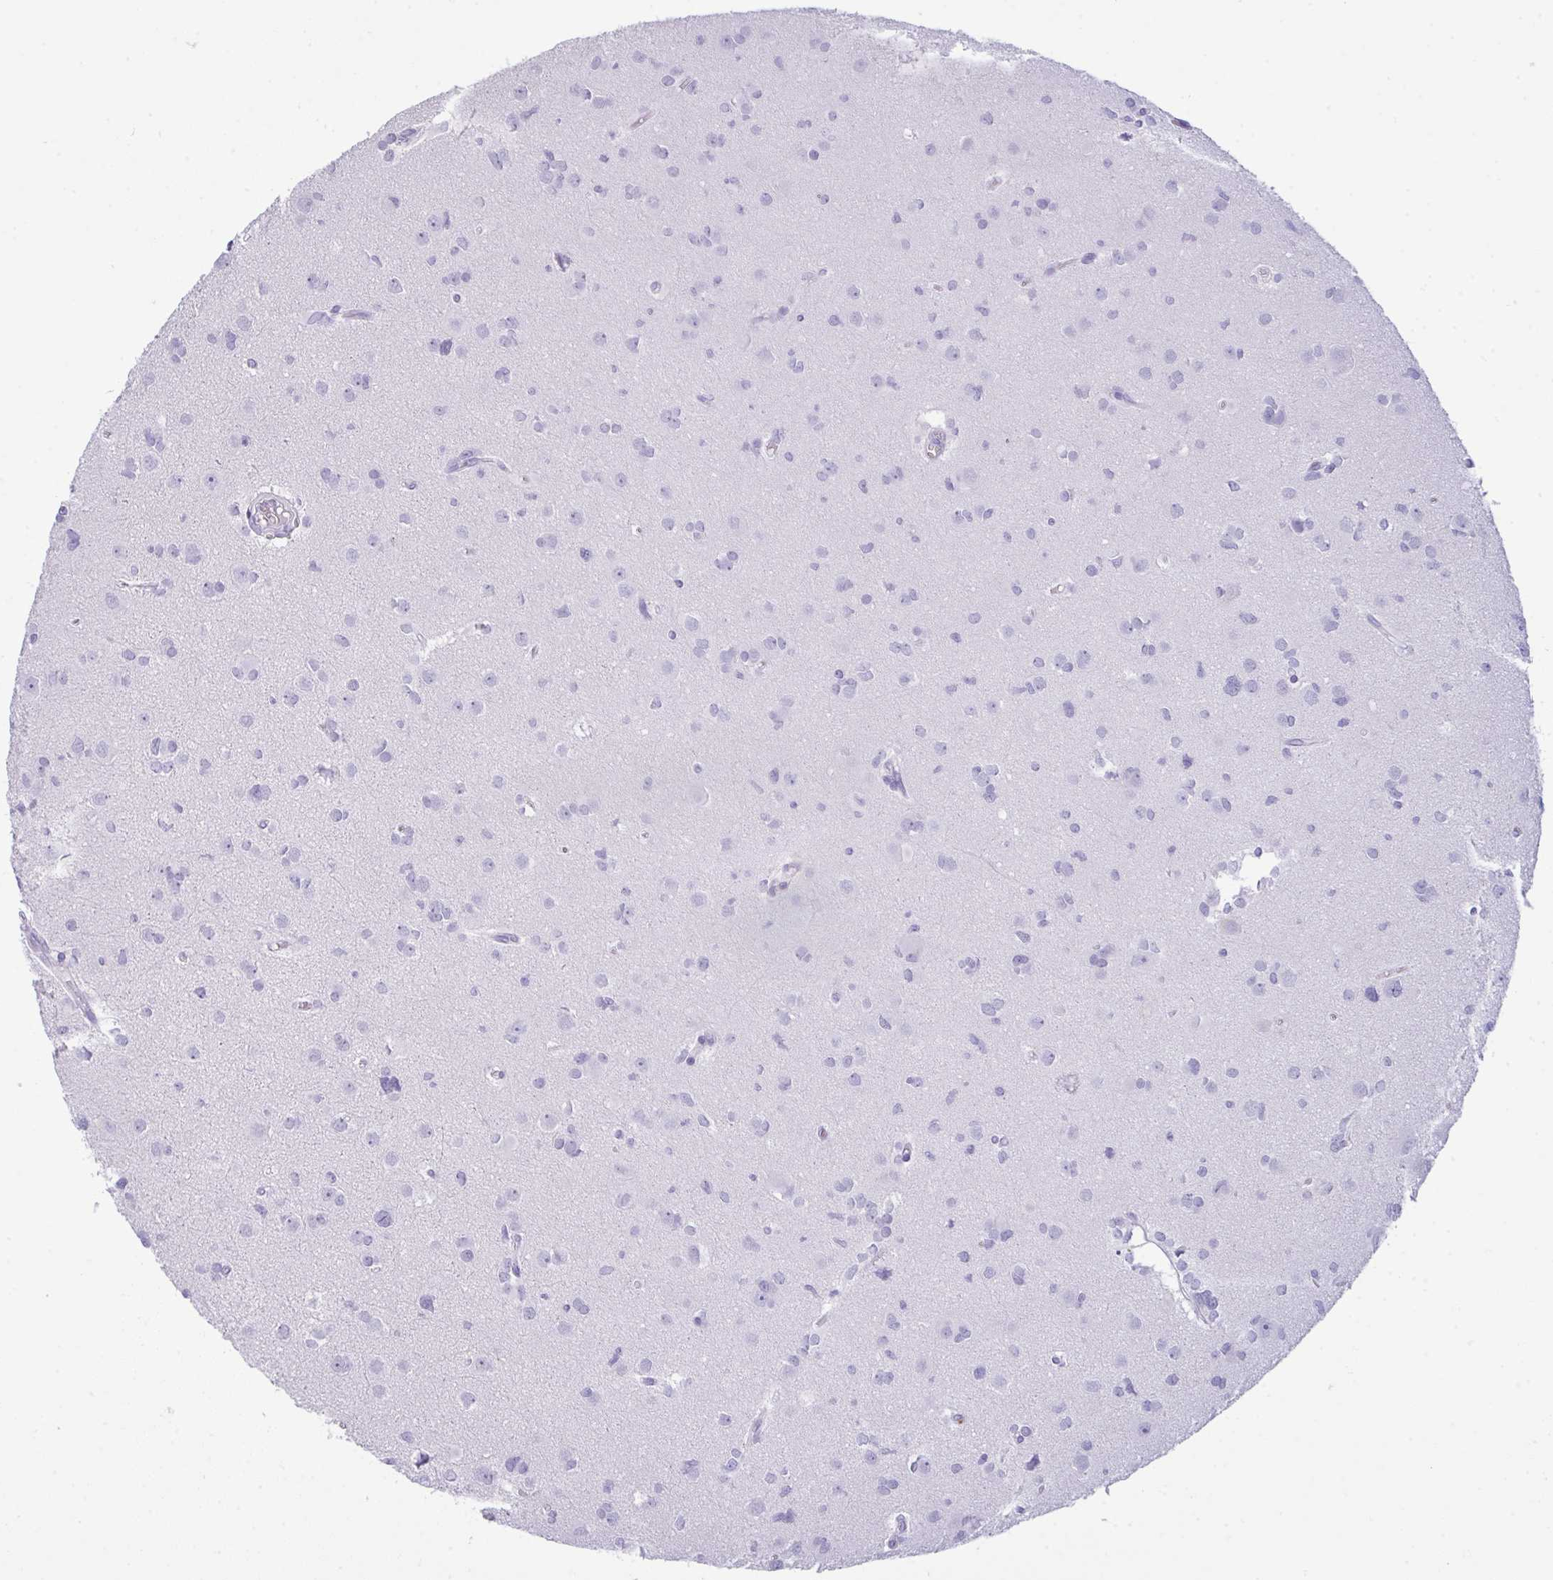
{"staining": {"intensity": "negative", "quantity": "none", "location": "none"}, "tissue": "glioma", "cell_type": "Tumor cells", "image_type": "cancer", "snomed": [{"axis": "morphology", "description": "Glioma, malignant, High grade"}, {"axis": "topography", "description": "Brain"}], "caption": "Glioma stained for a protein using IHC reveals no positivity tumor cells.", "gene": "ARHGAP42", "patient": {"sex": "male", "age": 23}}